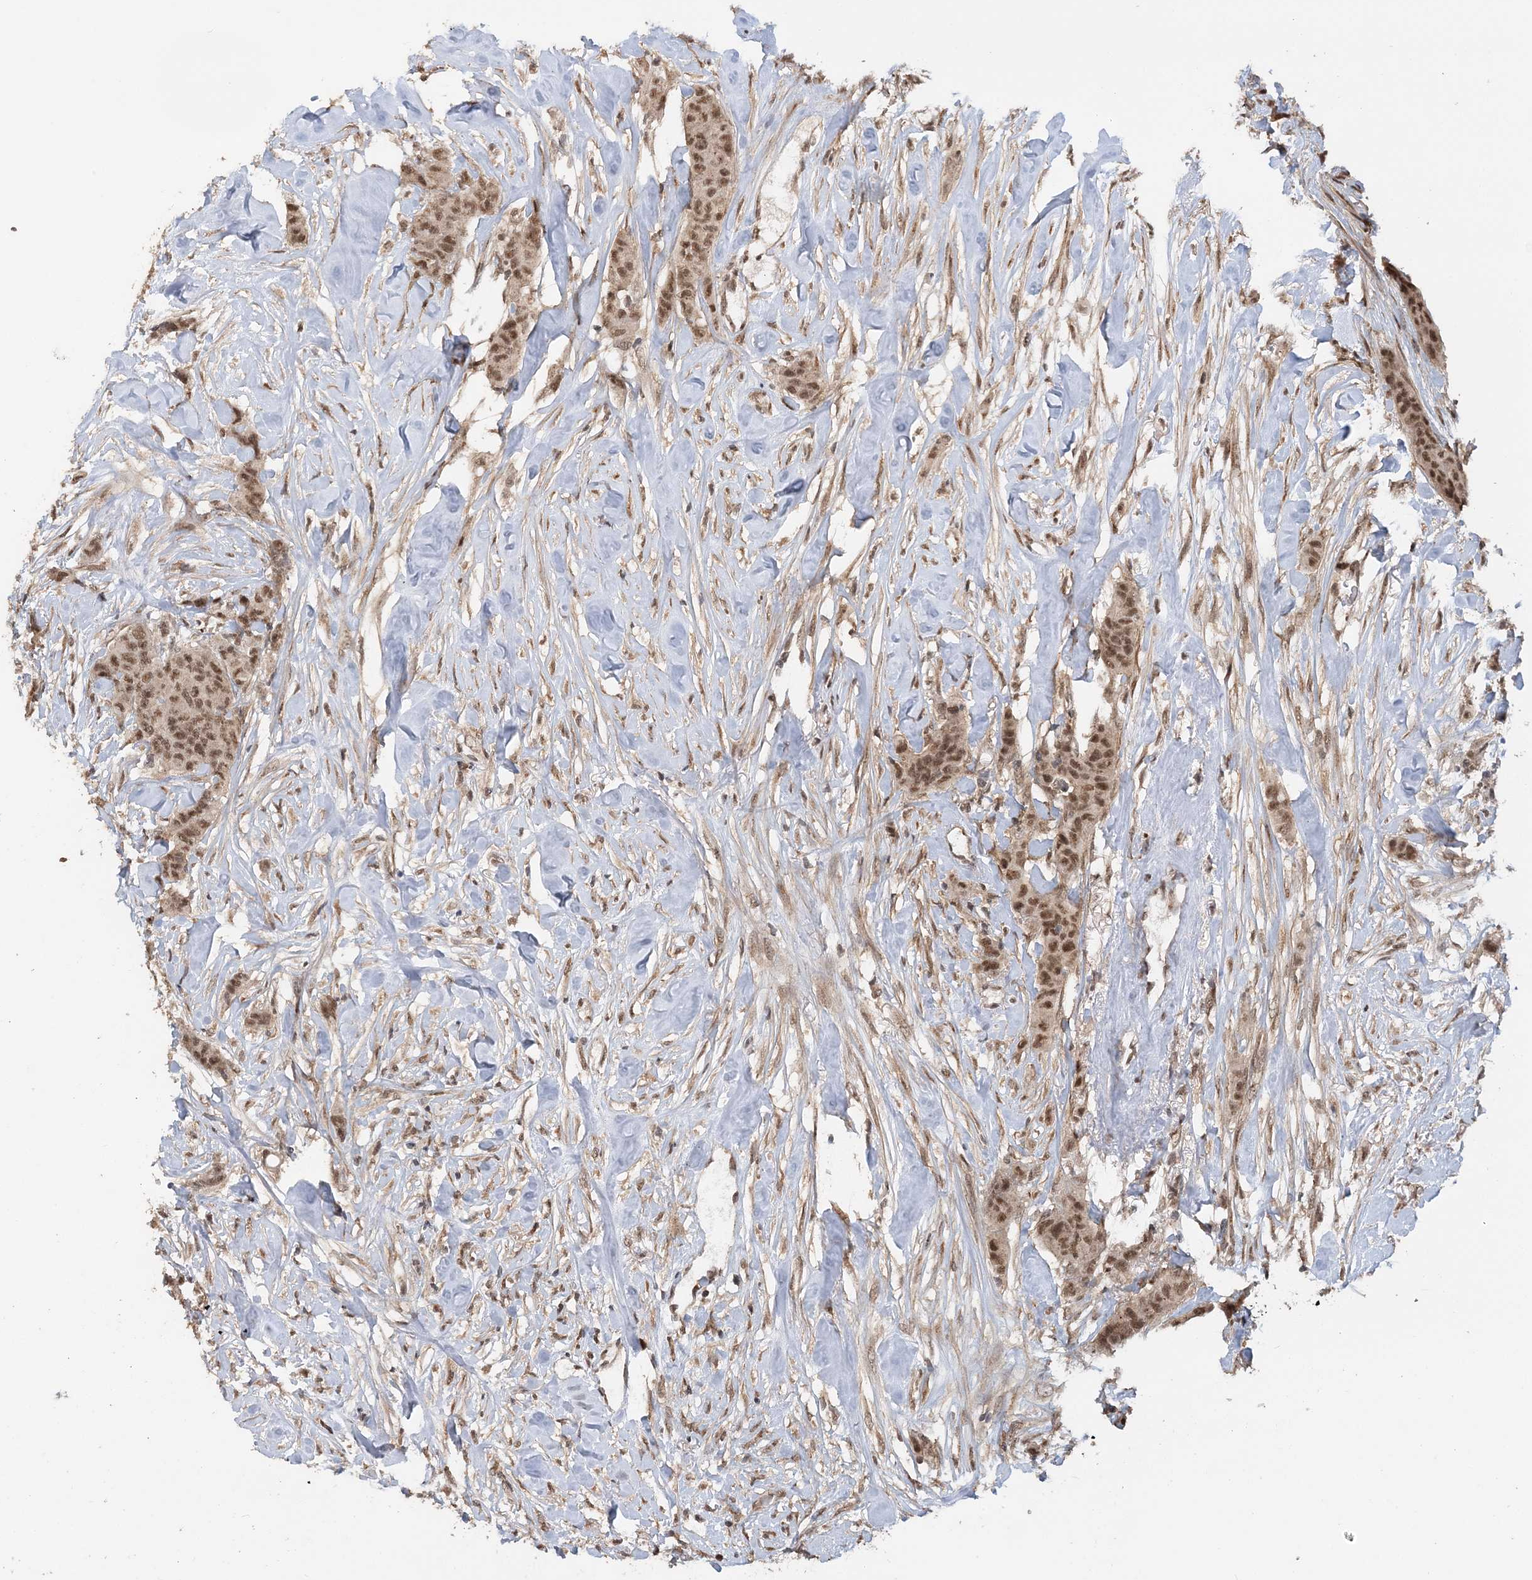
{"staining": {"intensity": "moderate", "quantity": ">75%", "location": "nuclear"}, "tissue": "breast cancer", "cell_type": "Tumor cells", "image_type": "cancer", "snomed": [{"axis": "morphology", "description": "Duct carcinoma"}, {"axis": "topography", "description": "Breast"}], "caption": "Immunohistochemical staining of breast cancer (infiltrating ductal carcinoma) shows moderate nuclear protein staining in about >75% of tumor cells.", "gene": "TSHZ2", "patient": {"sex": "female", "age": 40}}